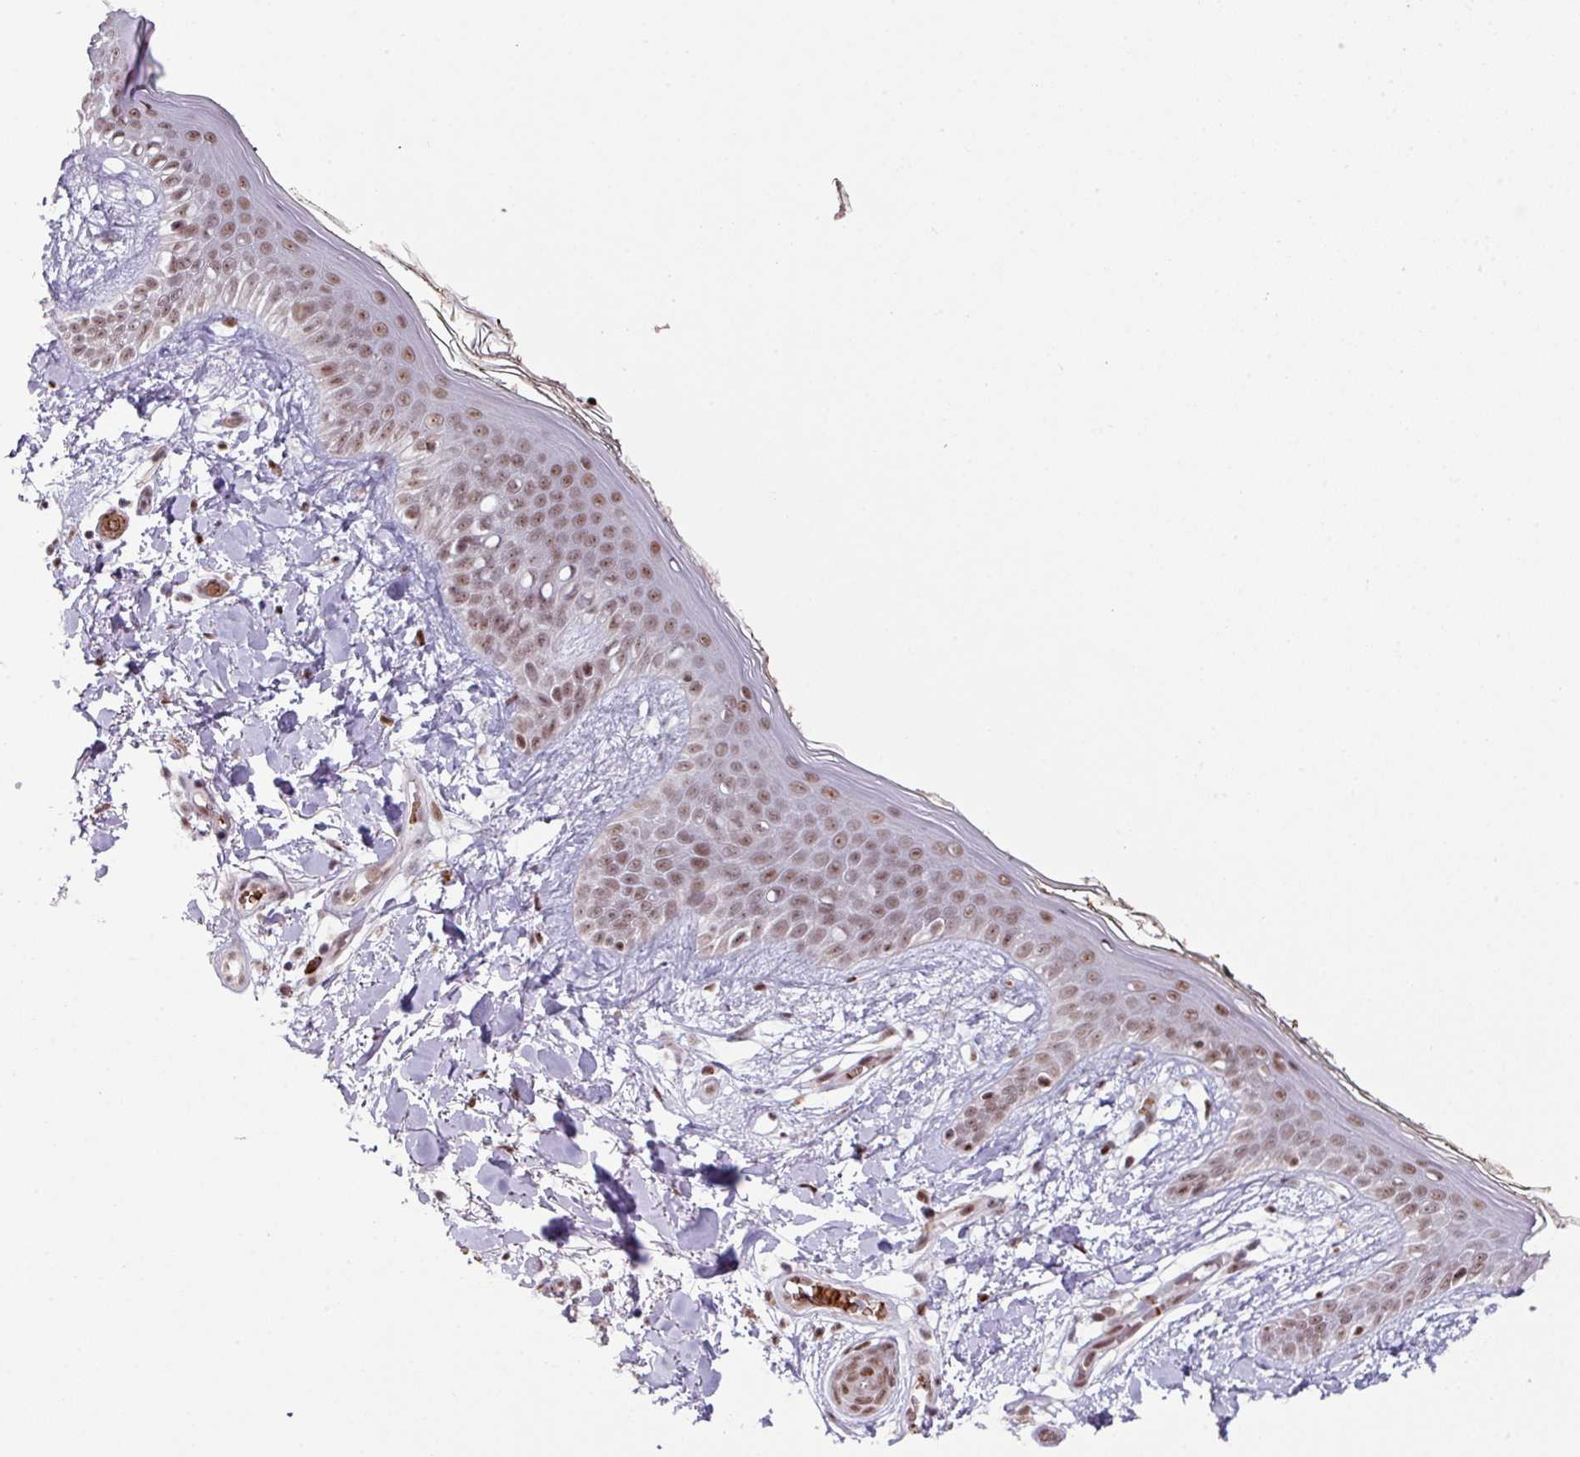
{"staining": {"intensity": "moderate", "quantity": ">75%", "location": "nuclear"}, "tissue": "skin", "cell_type": "Fibroblasts", "image_type": "normal", "snomed": [{"axis": "morphology", "description": "Normal tissue, NOS"}, {"axis": "topography", "description": "Skin"}], "caption": "Benign skin exhibits moderate nuclear expression in about >75% of fibroblasts The staining is performed using DAB (3,3'-diaminobenzidine) brown chromogen to label protein expression. The nuclei are counter-stained blue using hematoxylin..", "gene": "PRDM5", "patient": {"sex": "female", "age": 34}}